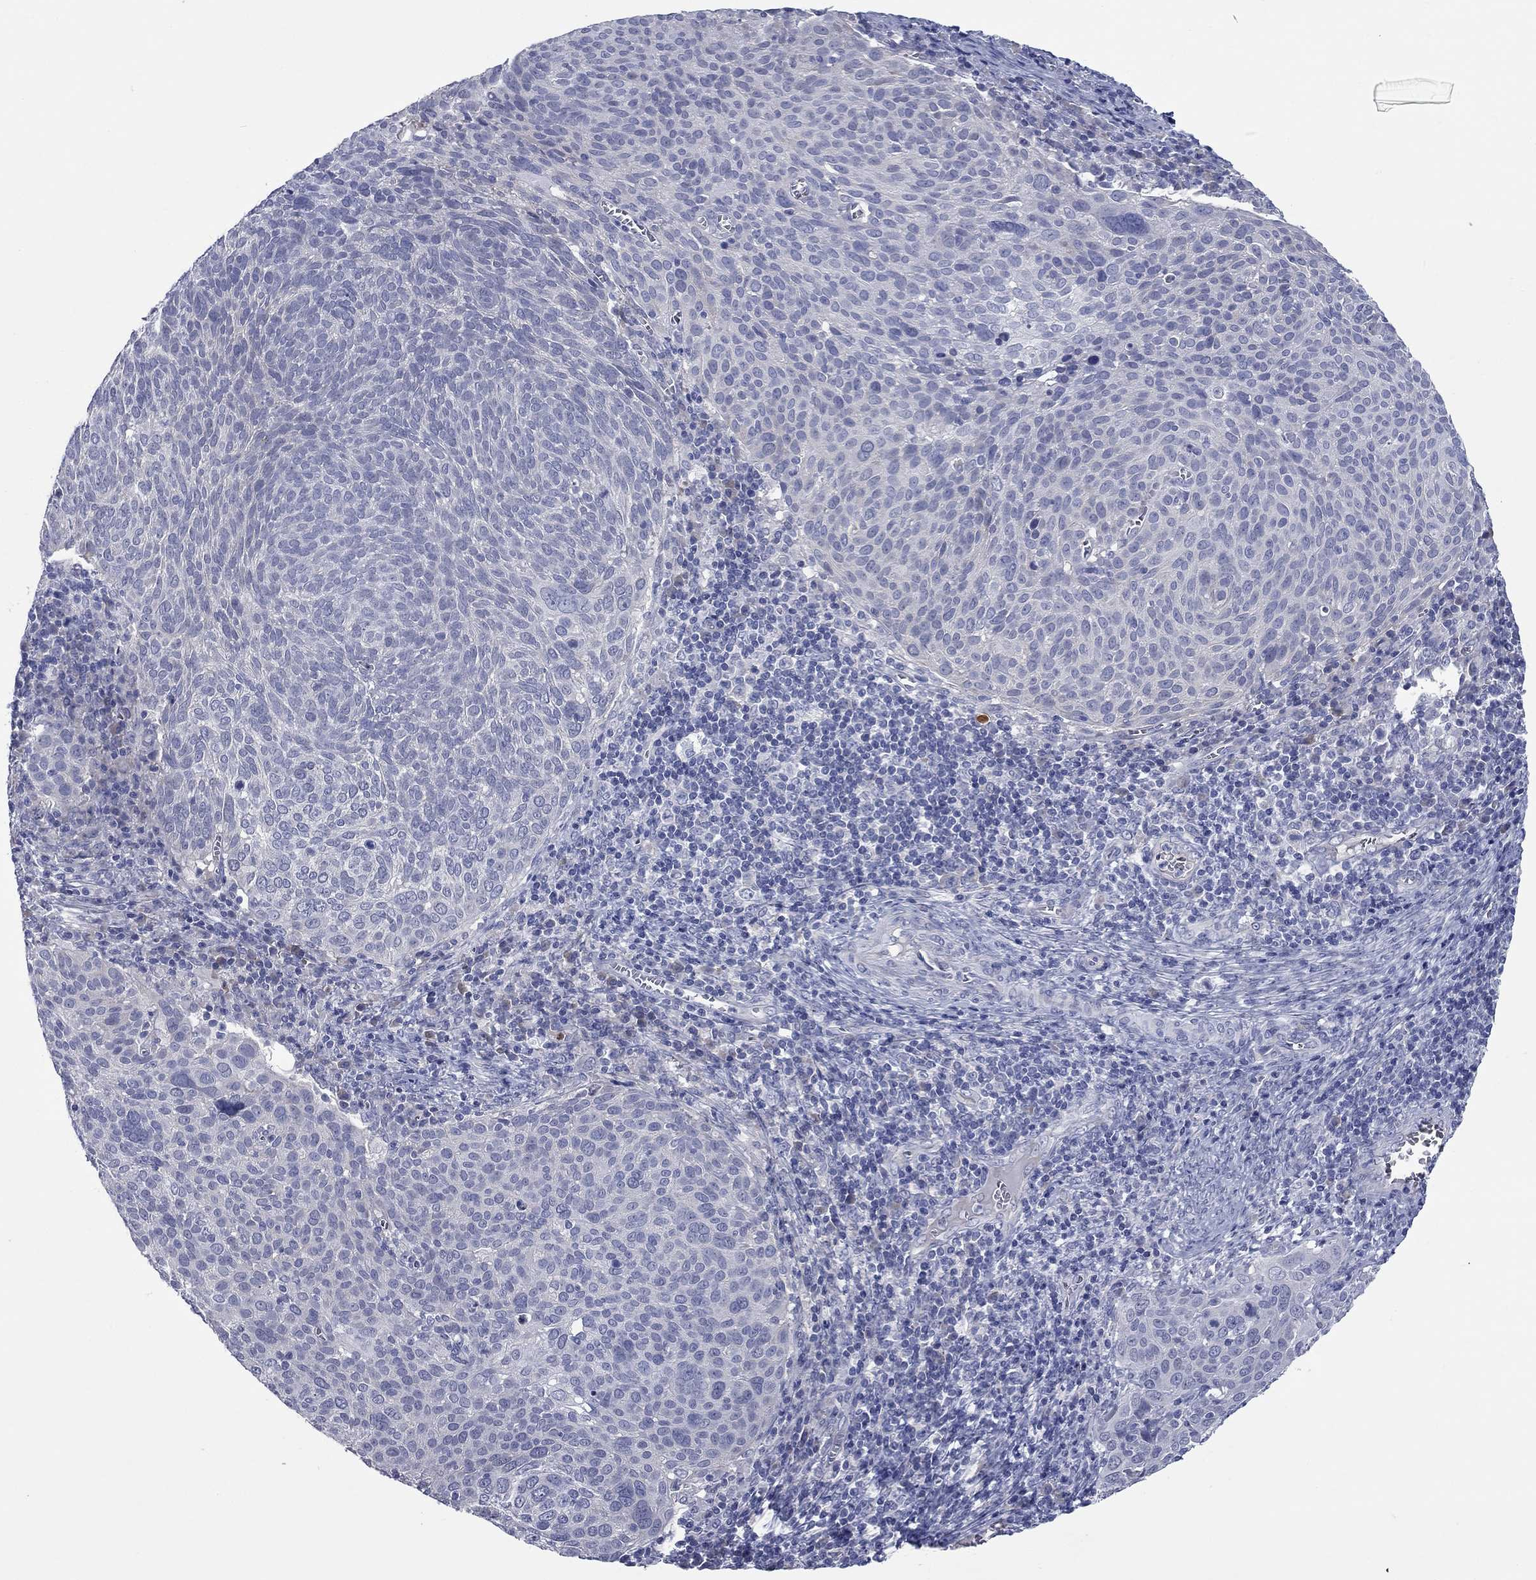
{"staining": {"intensity": "negative", "quantity": "none", "location": "none"}, "tissue": "cervical cancer", "cell_type": "Tumor cells", "image_type": "cancer", "snomed": [{"axis": "morphology", "description": "Squamous cell carcinoma, NOS"}, {"axis": "topography", "description": "Cervix"}], "caption": "Tumor cells are negative for brown protein staining in cervical cancer (squamous cell carcinoma).", "gene": "UNC119B", "patient": {"sex": "female", "age": 39}}